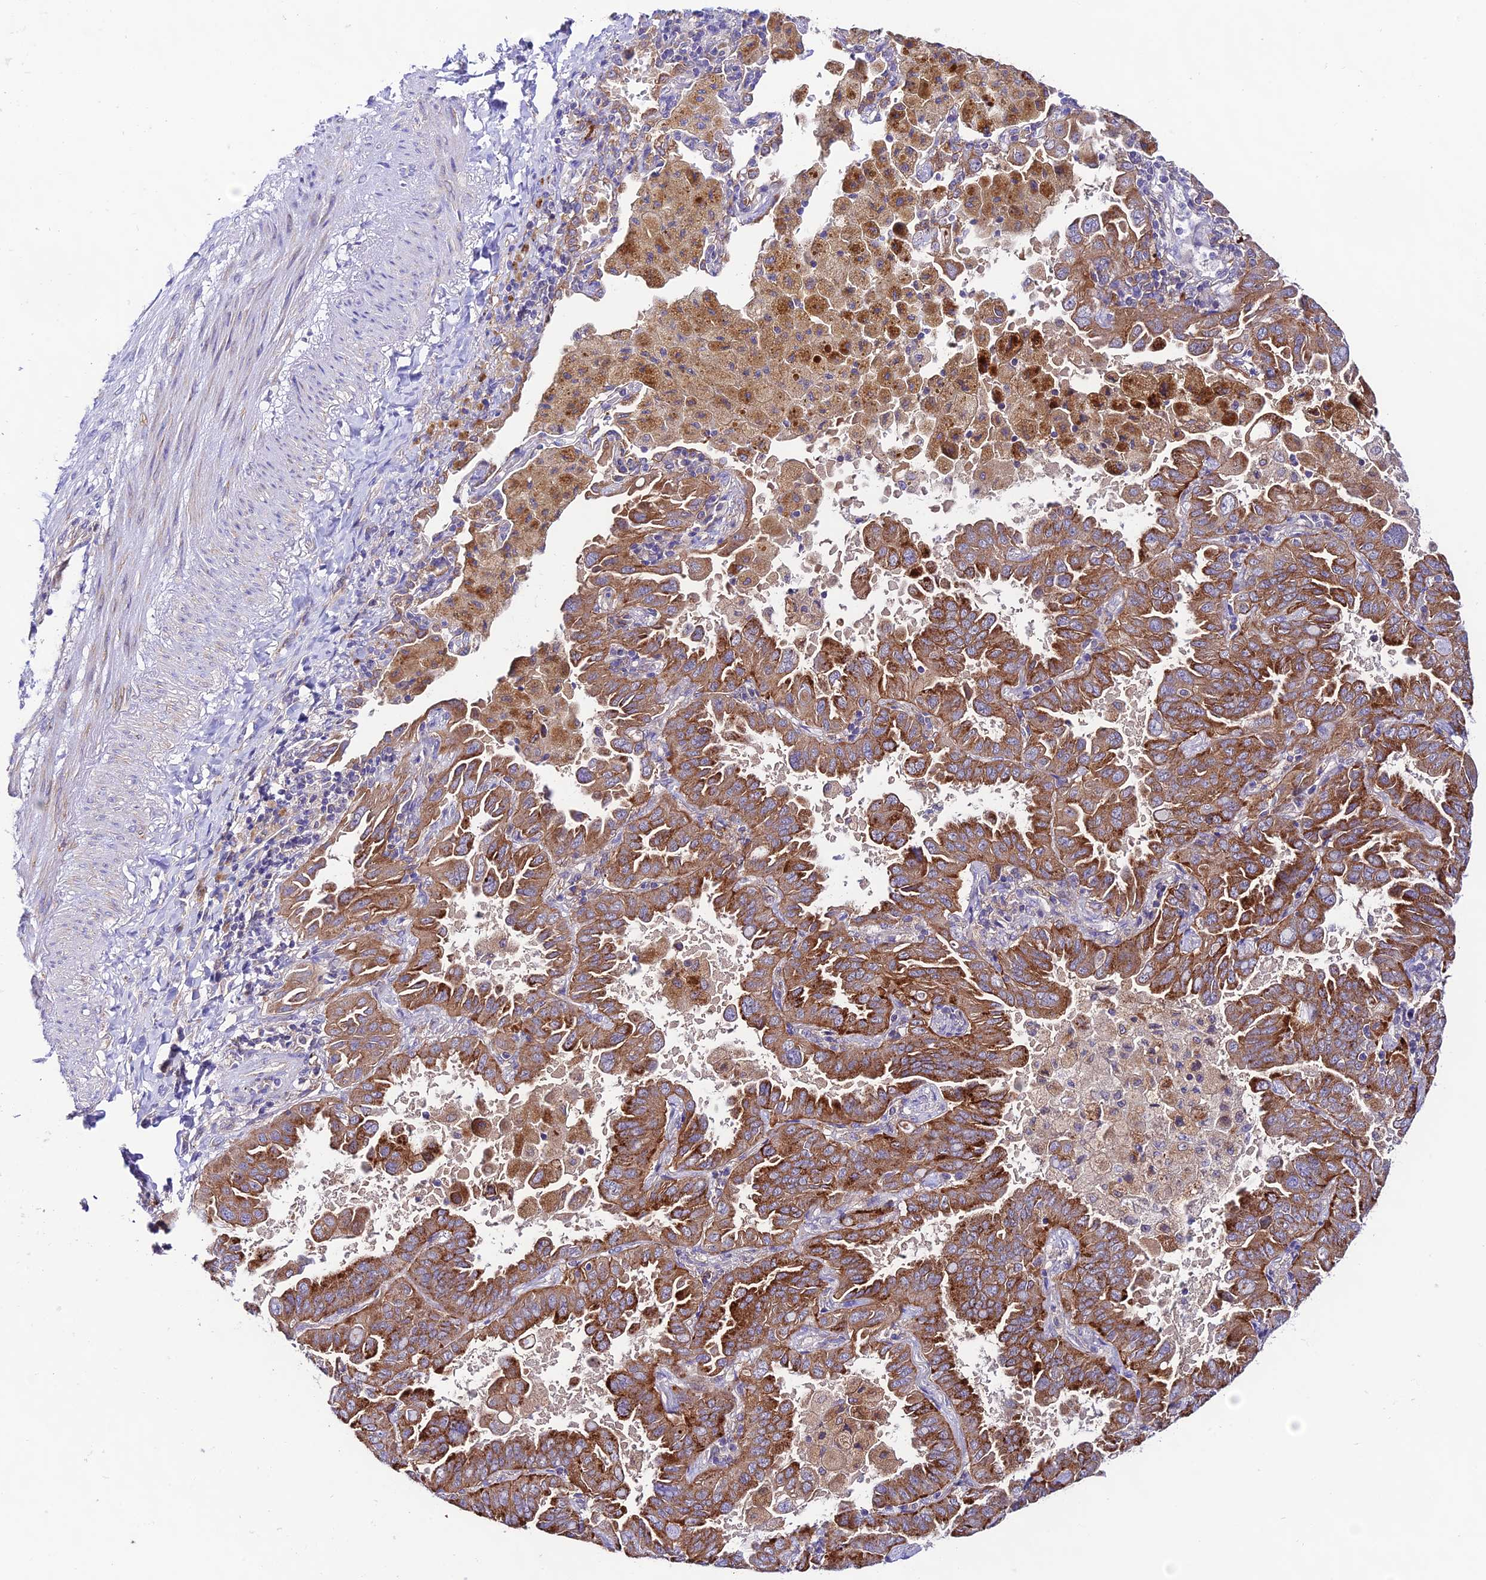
{"staining": {"intensity": "strong", "quantity": ">75%", "location": "cytoplasmic/membranous"}, "tissue": "lung cancer", "cell_type": "Tumor cells", "image_type": "cancer", "snomed": [{"axis": "morphology", "description": "Adenocarcinoma, NOS"}, {"axis": "topography", "description": "Lung"}], "caption": "This image exhibits immunohistochemistry staining of human lung adenocarcinoma, with high strong cytoplasmic/membranous staining in approximately >75% of tumor cells.", "gene": "LACTB2", "patient": {"sex": "male", "age": 64}}